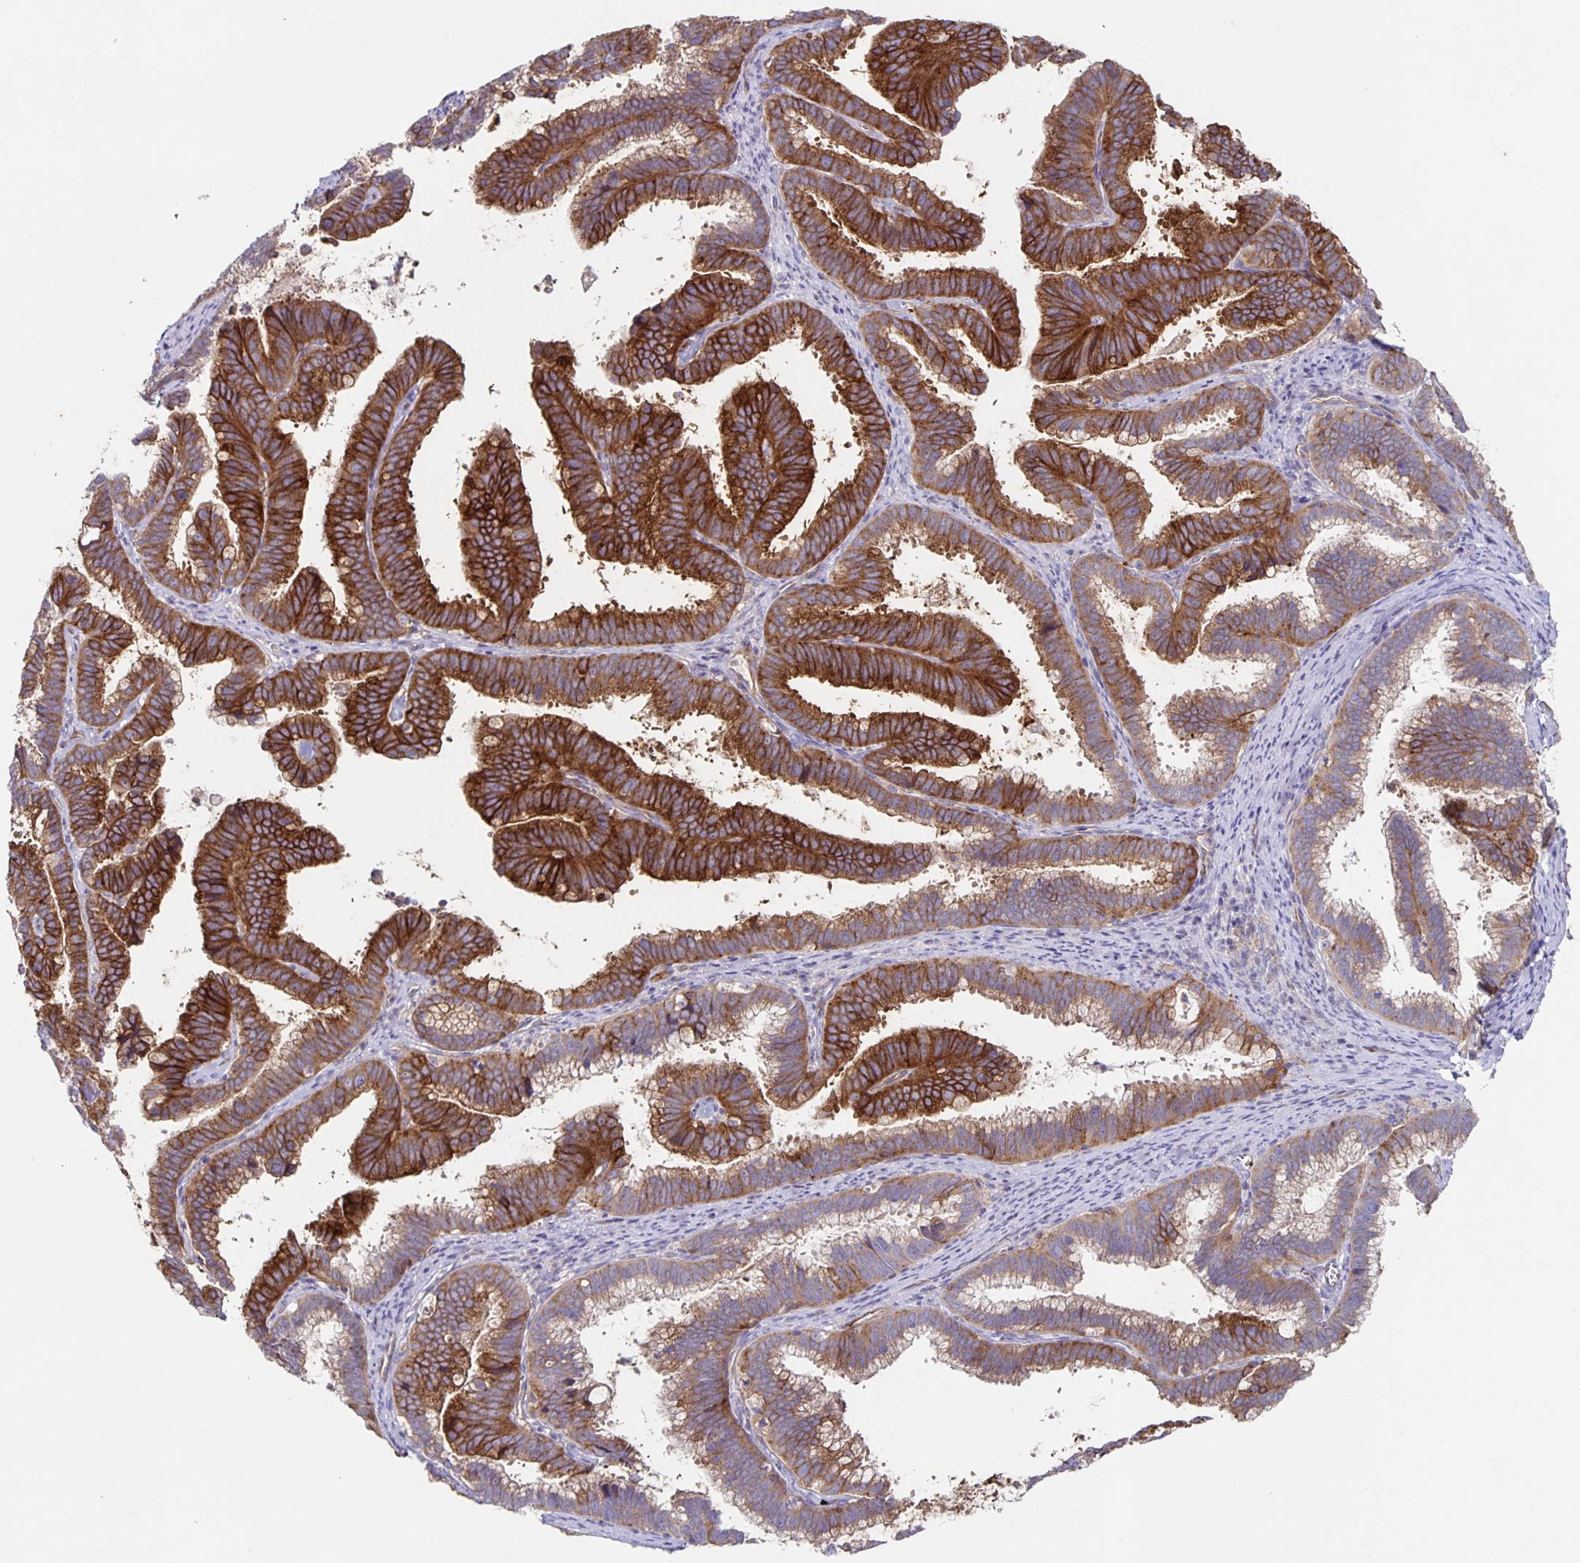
{"staining": {"intensity": "strong", "quantity": "25%-75%", "location": "cytoplasmic/membranous"}, "tissue": "cervical cancer", "cell_type": "Tumor cells", "image_type": "cancer", "snomed": [{"axis": "morphology", "description": "Adenocarcinoma, NOS"}, {"axis": "topography", "description": "Cervix"}], "caption": "Cervical adenocarcinoma stained with a brown dye shows strong cytoplasmic/membranous positive expression in approximately 25%-75% of tumor cells.", "gene": "ITGA2", "patient": {"sex": "female", "age": 61}}